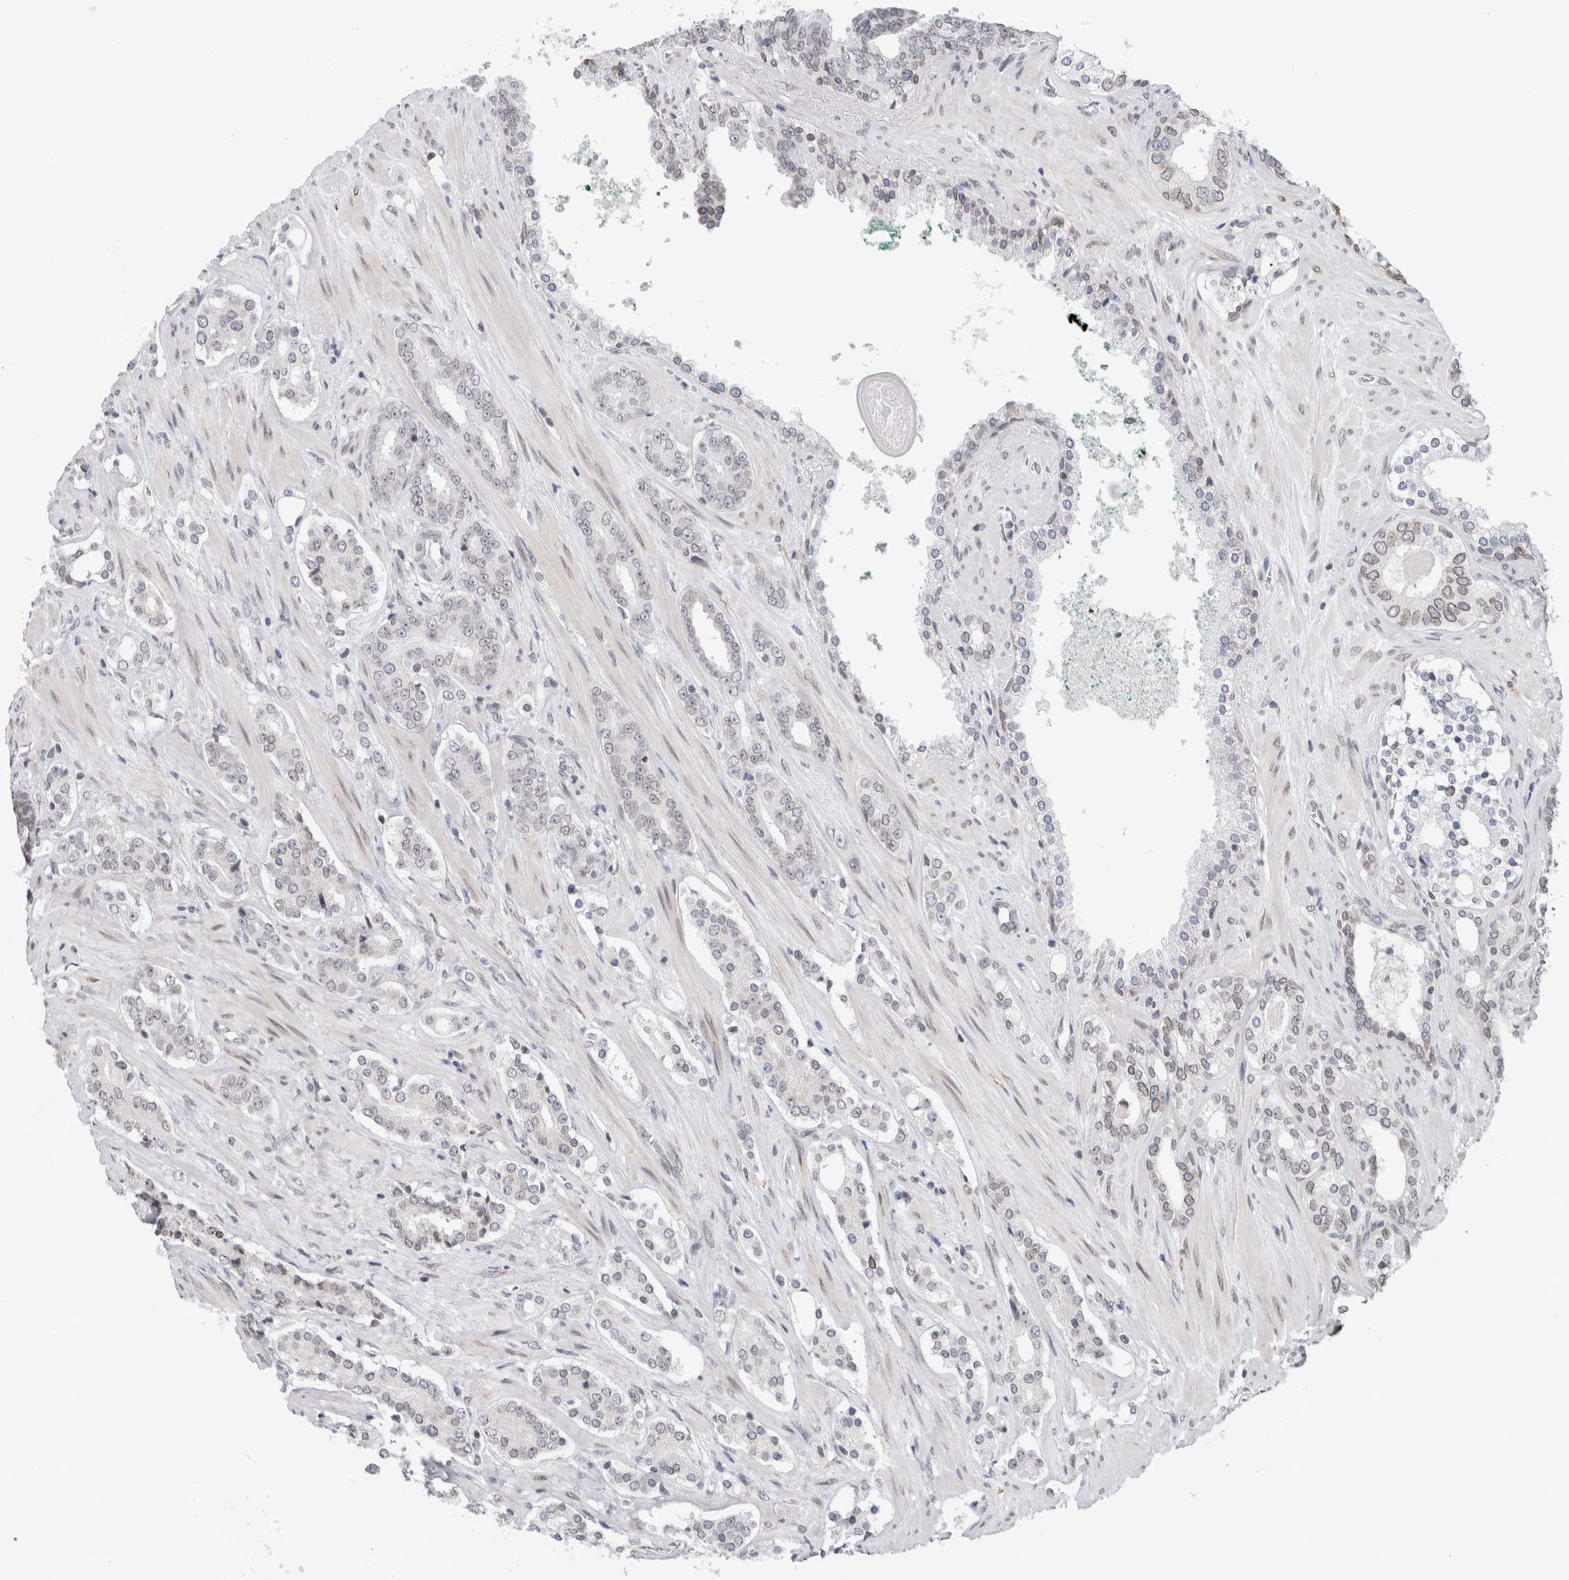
{"staining": {"intensity": "negative", "quantity": "none", "location": "none"}, "tissue": "prostate cancer", "cell_type": "Tumor cells", "image_type": "cancer", "snomed": [{"axis": "morphology", "description": "Adenocarcinoma, High grade"}, {"axis": "topography", "description": "Prostate"}], "caption": "This is an immunohistochemistry (IHC) photomicrograph of prostate adenocarcinoma (high-grade). There is no expression in tumor cells.", "gene": "RBMX2", "patient": {"sex": "male", "age": 71}}